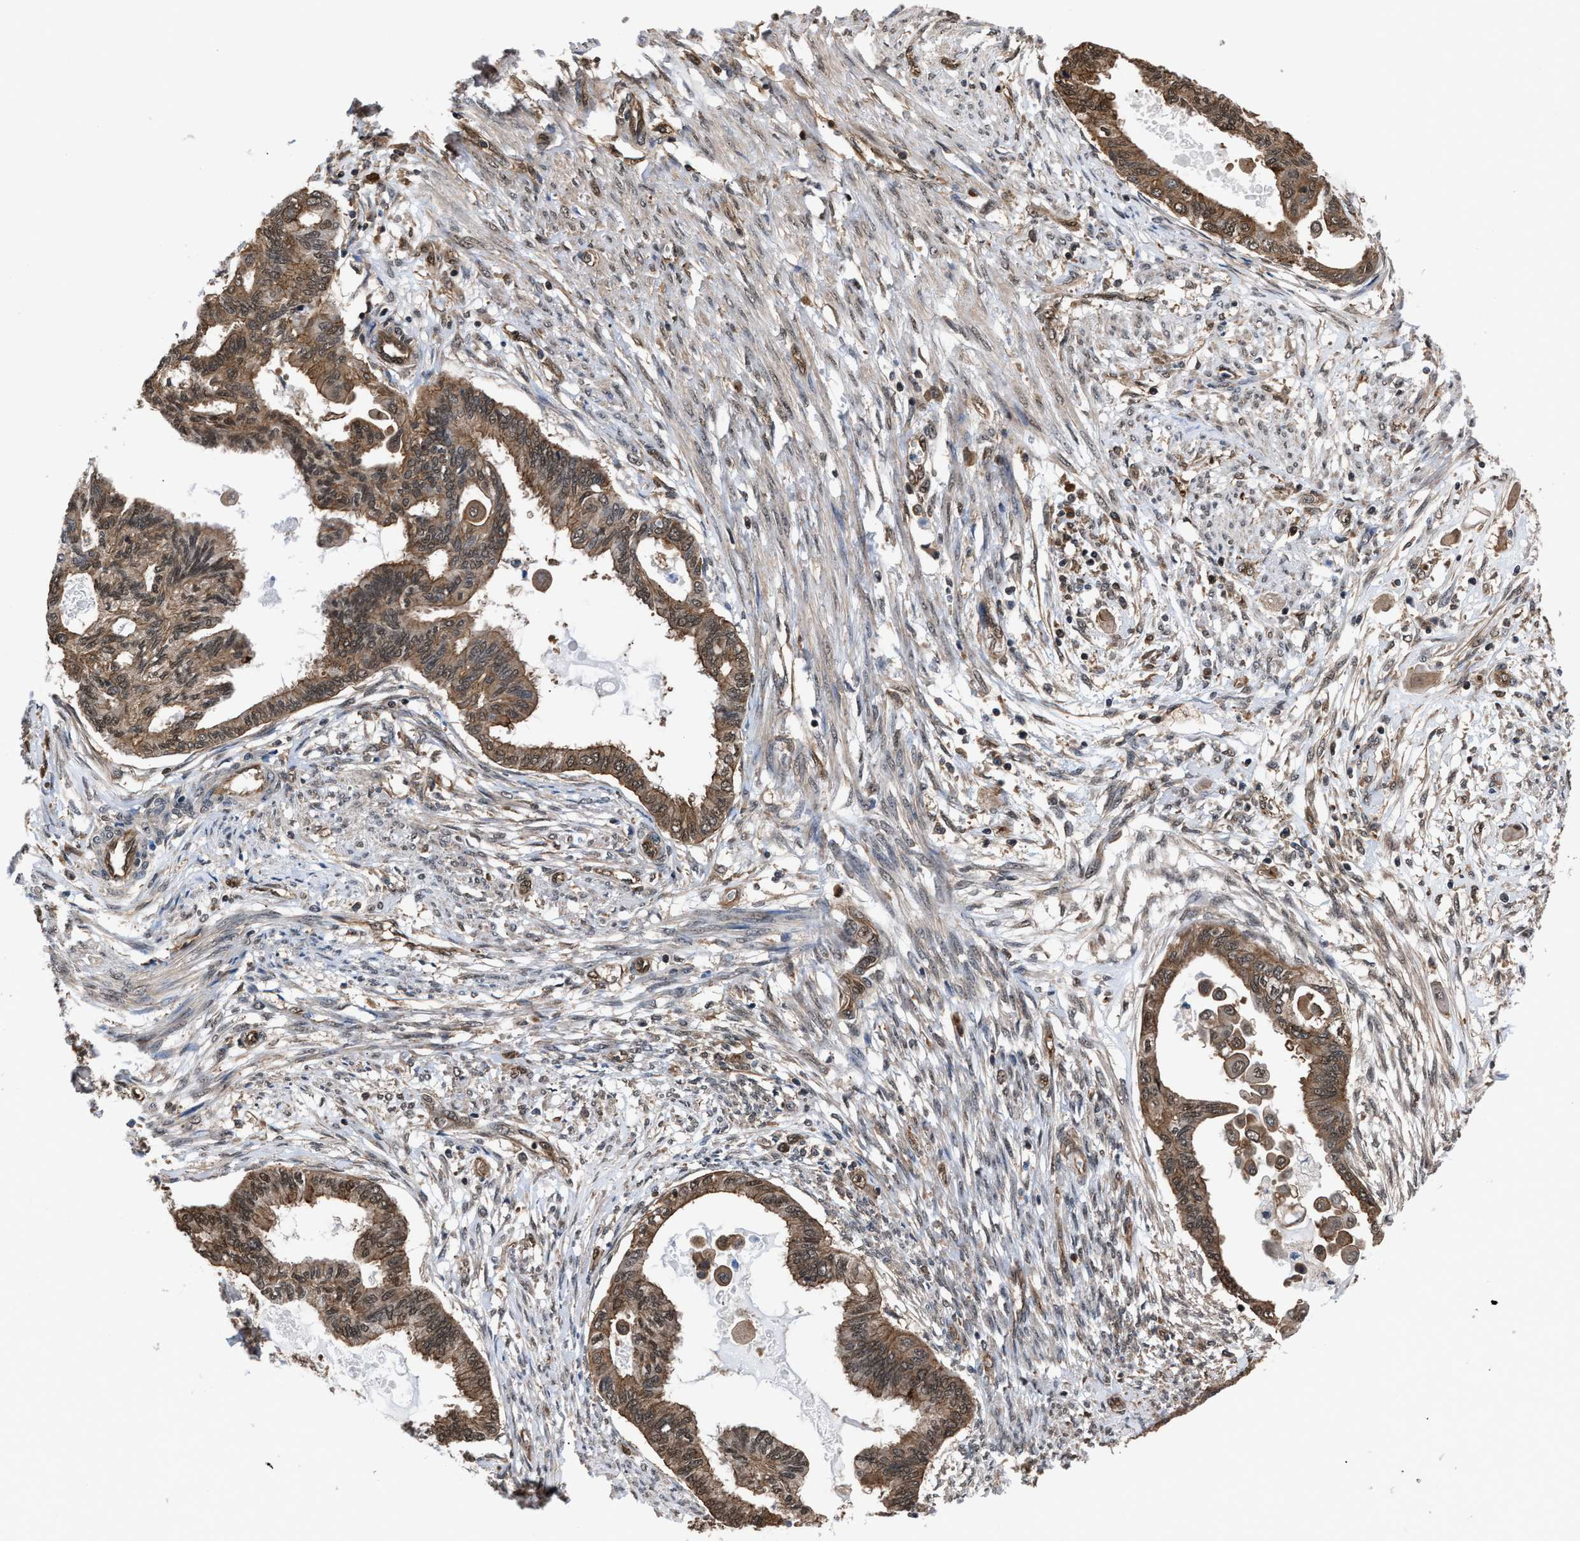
{"staining": {"intensity": "weak", "quantity": ">75%", "location": "cytoplasmic/membranous,nuclear"}, "tissue": "cervical cancer", "cell_type": "Tumor cells", "image_type": "cancer", "snomed": [{"axis": "morphology", "description": "Normal tissue, NOS"}, {"axis": "morphology", "description": "Adenocarcinoma, NOS"}, {"axis": "topography", "description": "Cervix"}, {"axis": "topography", "description": "Endometrium"}], "caption": "Protein staining by immunohistochemistry (IHC) displays weak cytoplasmic/membranous and nuclear expression in approximately >75% of tumor cells in cervical adenocarcinoma. (DAB (3,3'-diaminobenzidine) IHC with brightfield microscopy, high magnification).", "gene": "SCAI", "patient": {"sex": "female", "age": 86}}